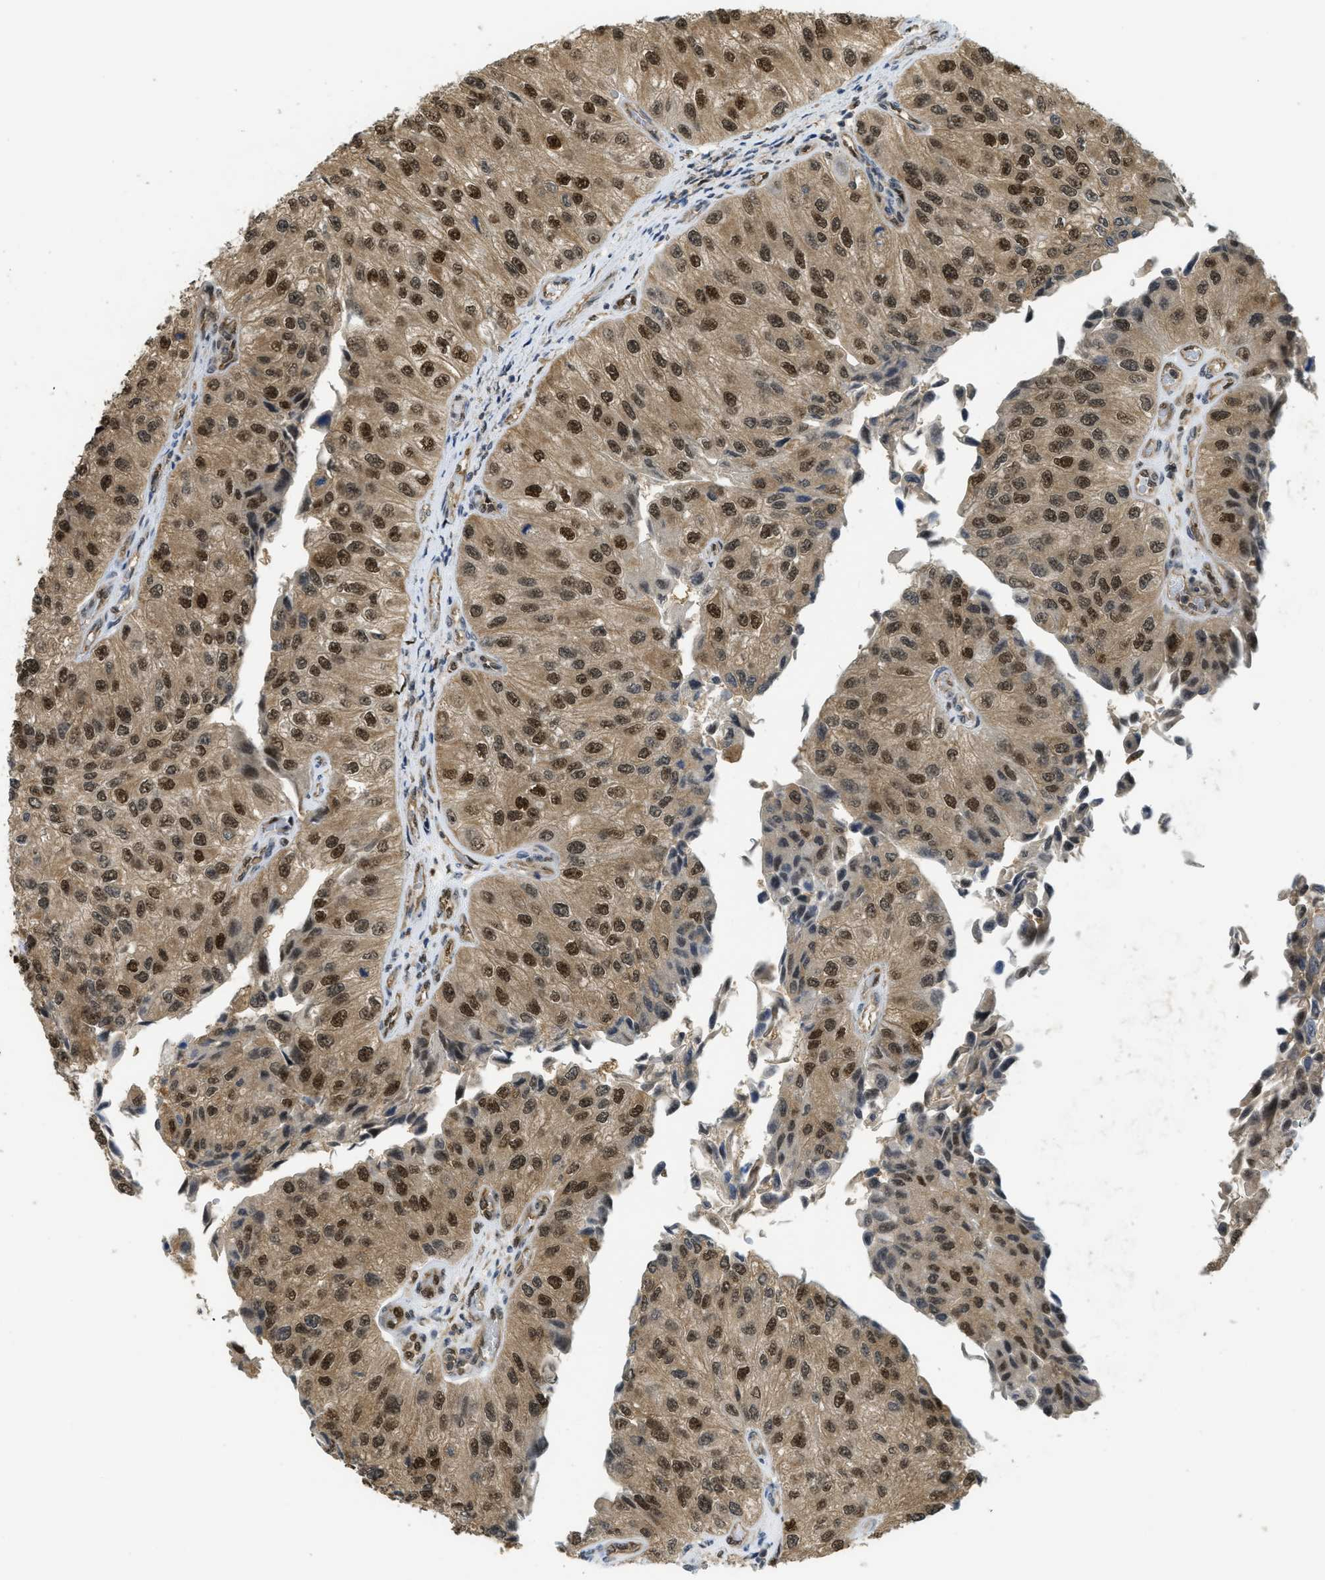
{"staining": {"intensity": "moderate", "quantity": ">75%", "location": "cytoplasmic/membranous,nuclear"}, "tissue": "urothelial cancer", "cell_type": "Tumor cells", "image_type": "cancer", "snomed": [{"axis": "morphology", "description": "Urothelial carcinoma, High grade"}, {"axis": "topography", "description": "Kidney"}, {"axis": "topography", "description": "Urinary bladder"}], "caption": "Tumor cells exhibit moderate cytoplasmic/membranous and nuclear expression in approximately >75% of cells in high-grade urothelial carcinoma.", "gene": "PSMC5", "patient": {"sex": "male", "age": 77}}